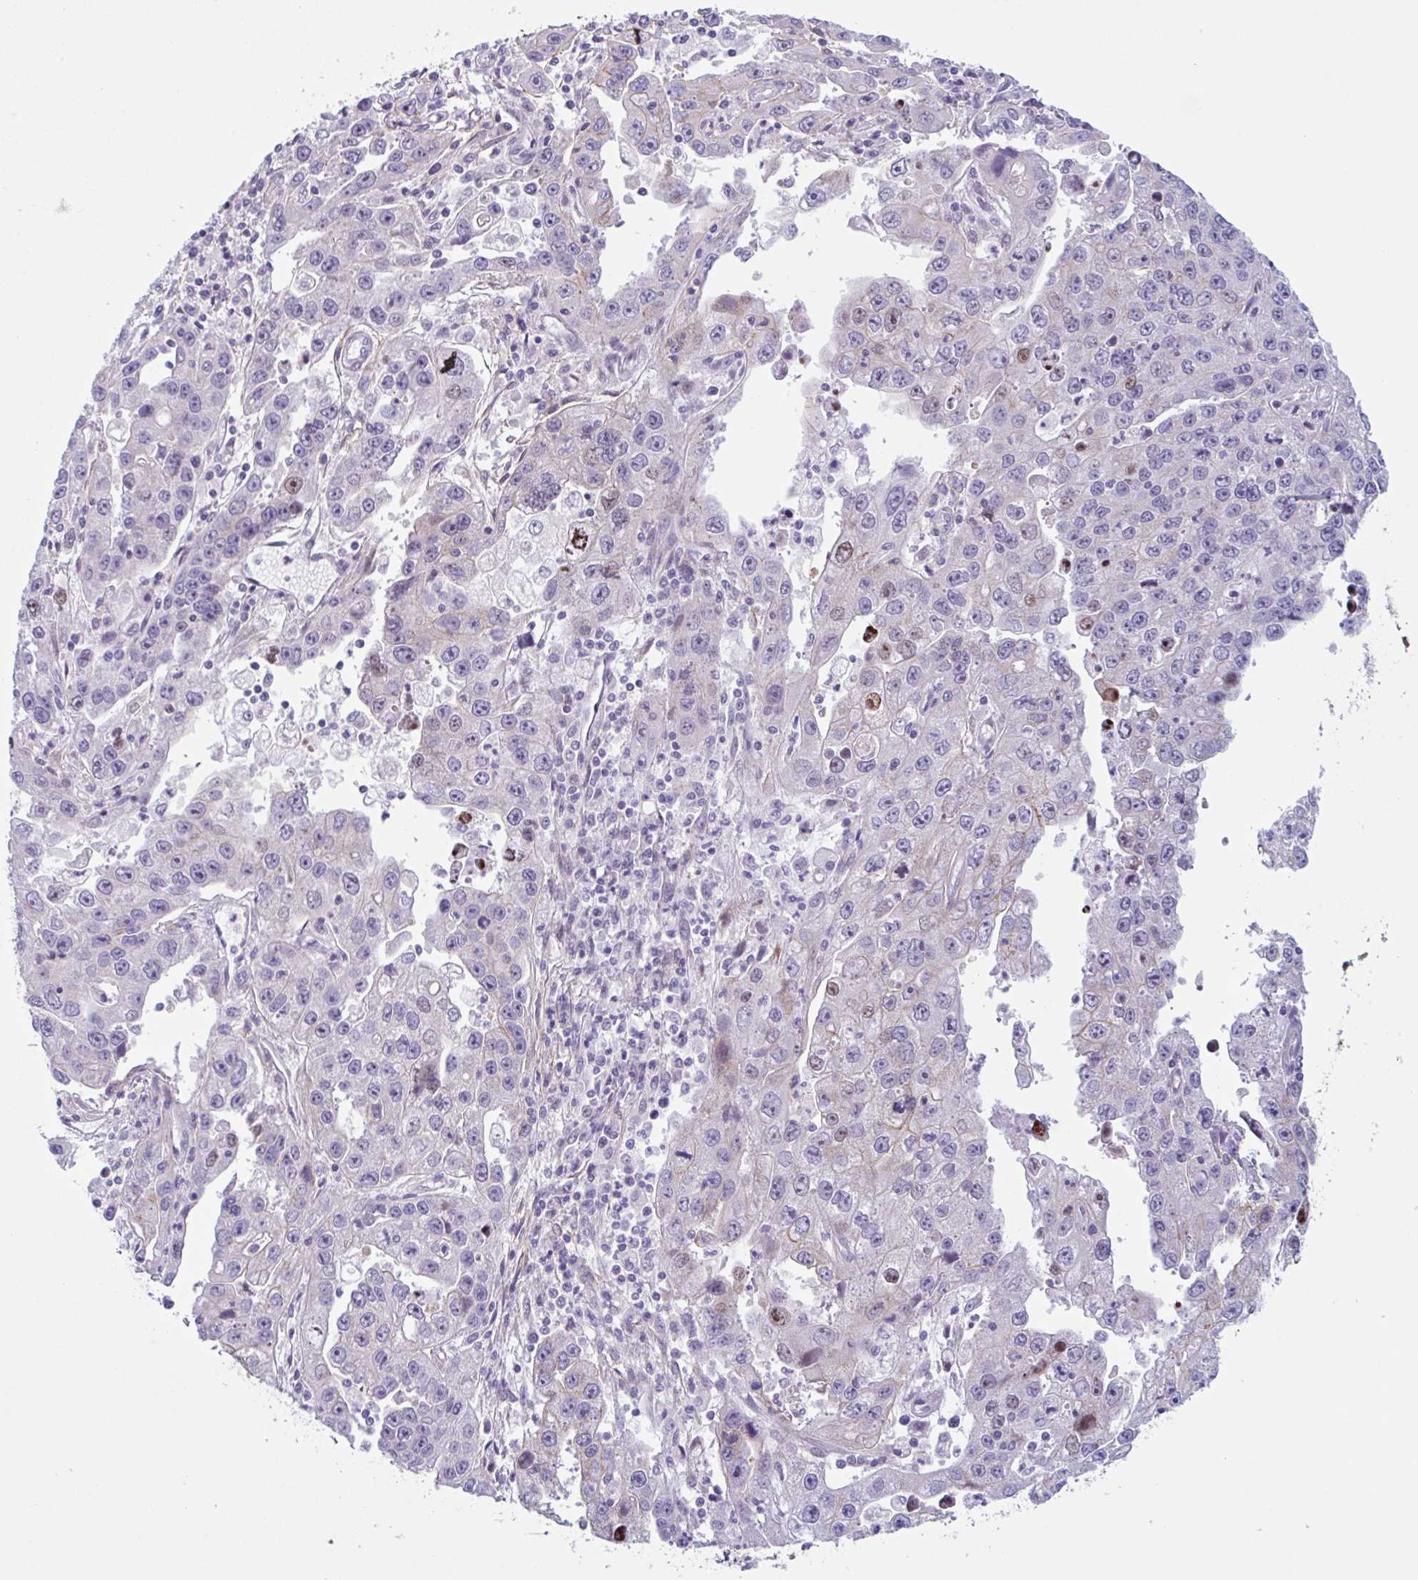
{"staining": {"intensity": "moderate", "quantity": "25%-75%", "location": "cytoplasmic/membranous"}, "tissue": "endometrial cancer", "cell_type": "Tumor cells", "image_type": "cancer", "snomed": [{"axis": "morphology", "description": "Adenocarcinoma, NOS"}, {"axis": "topography", "description": "Uterus"}], "caption": "A medium amount of moderate cytoplasmic/membranous positivity is present in approximately 25%-75% of tumor cells in endometrial cancer tissue.", "gene": "MYH10", "patient": {"sex": "female", "age": 62}}